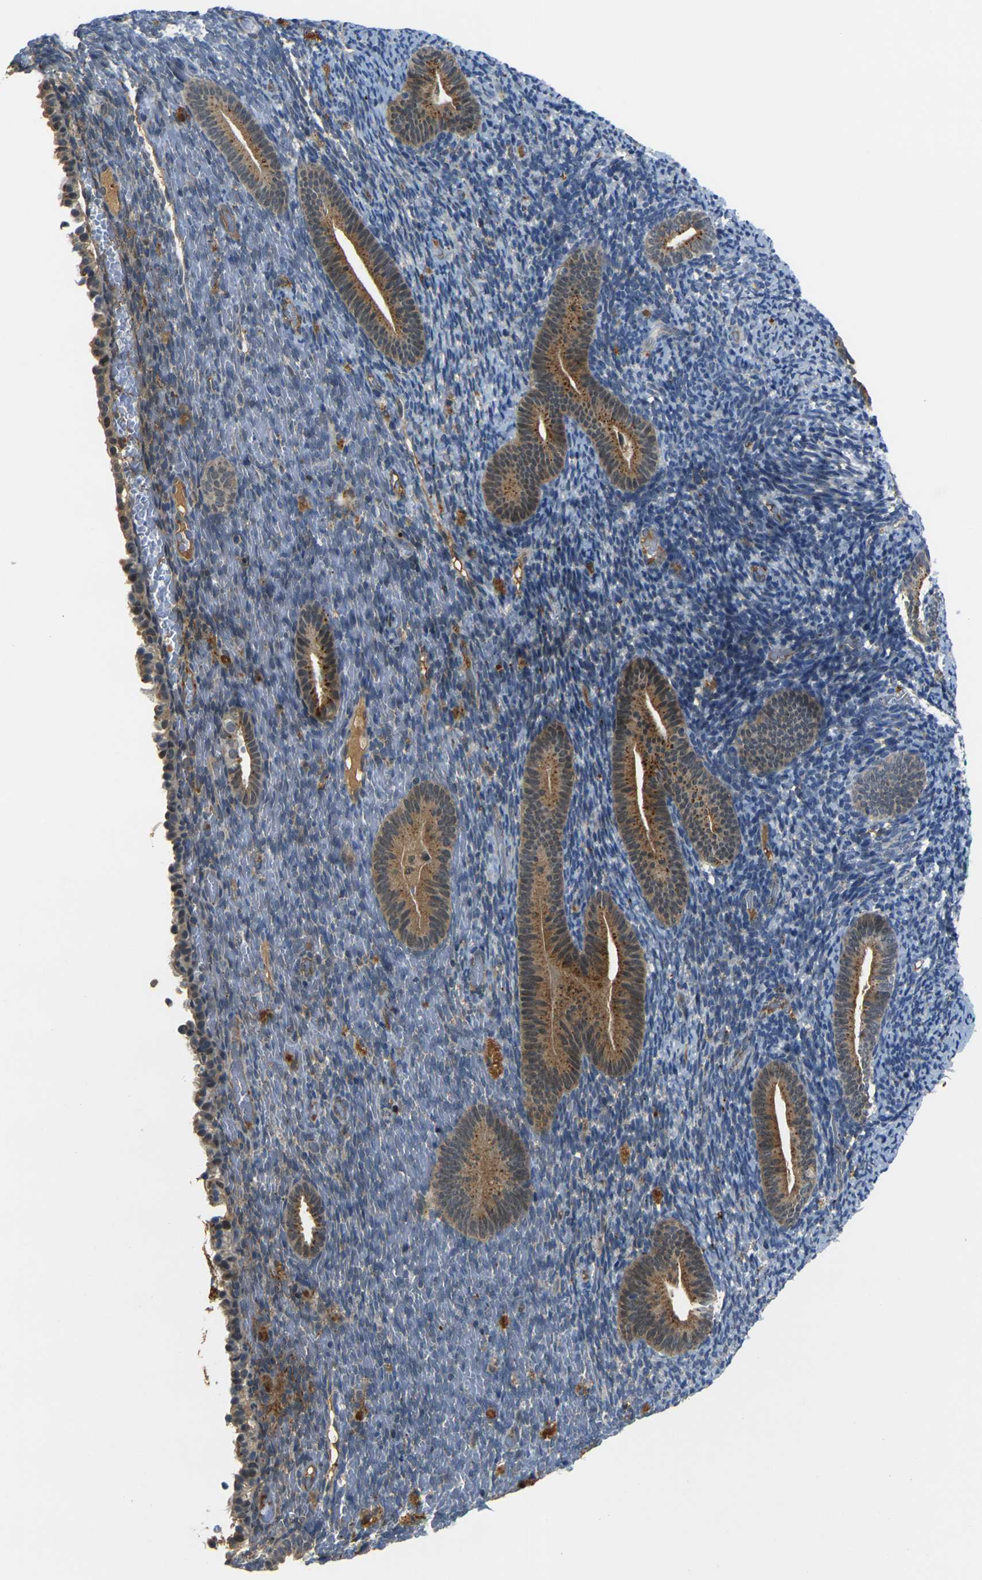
{"staining": {"intensity": "negative", "quantity": "none", "location": "none"}, "tissue": "endometrium", "cell_type": "Cells in endometrial stroma", "image_type": "normal", "snomed": [{"axis": "morphology", "description": "Normal tissue, NOS"}, {"axis": "topography", "description": "Endometrium"}], "caption": "High magnification brightfield microscopy of unremarkable endometrium stained with DAB (3,3'-diaminobenzidine) (brown) and counterstained with hematoxylin (blue): cells in endometrial stroma show no significant staining.", "gene": "PIGL", "patient": {"sex": "female", "age": 51}}